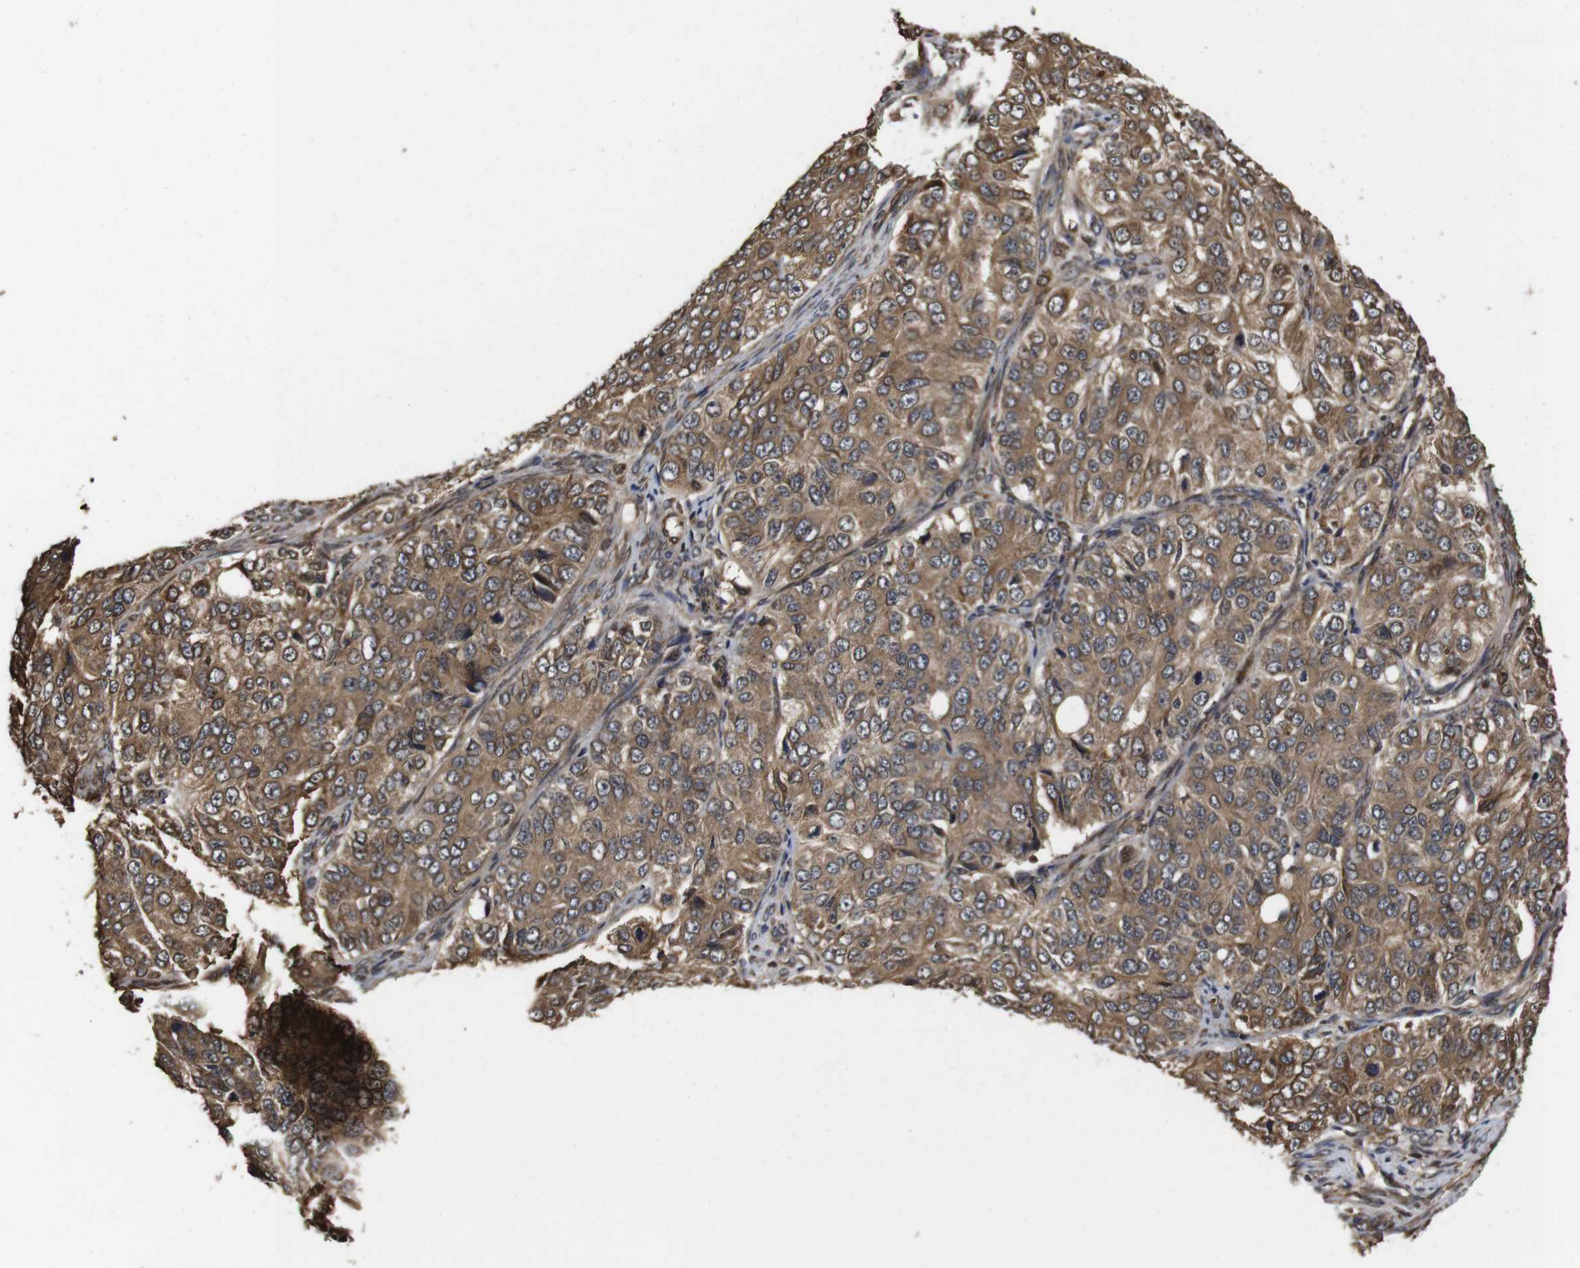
{"staining": {"intensity": "moderate", "quantity": ">75%", "location": "cytoplasmic/membranous"}, "tissue": "ovarian cancer", "cell_type": "Tumor cells", "image_type": "cancer", "snomed": [{"axis": "morphology", "description": "Carcinoma, endometroid"}, {"axis": "topography", "description": "Ovary"}], "caption": "This is an image of immunohistochemistry (IHC) staining of endometroid carcinoma (ovarian), which shows moderate staining in the cytoplasmic/membranous of tumor cells.", "gene": "PTPN14", "patient": {"sex": "female", "age": 51}}